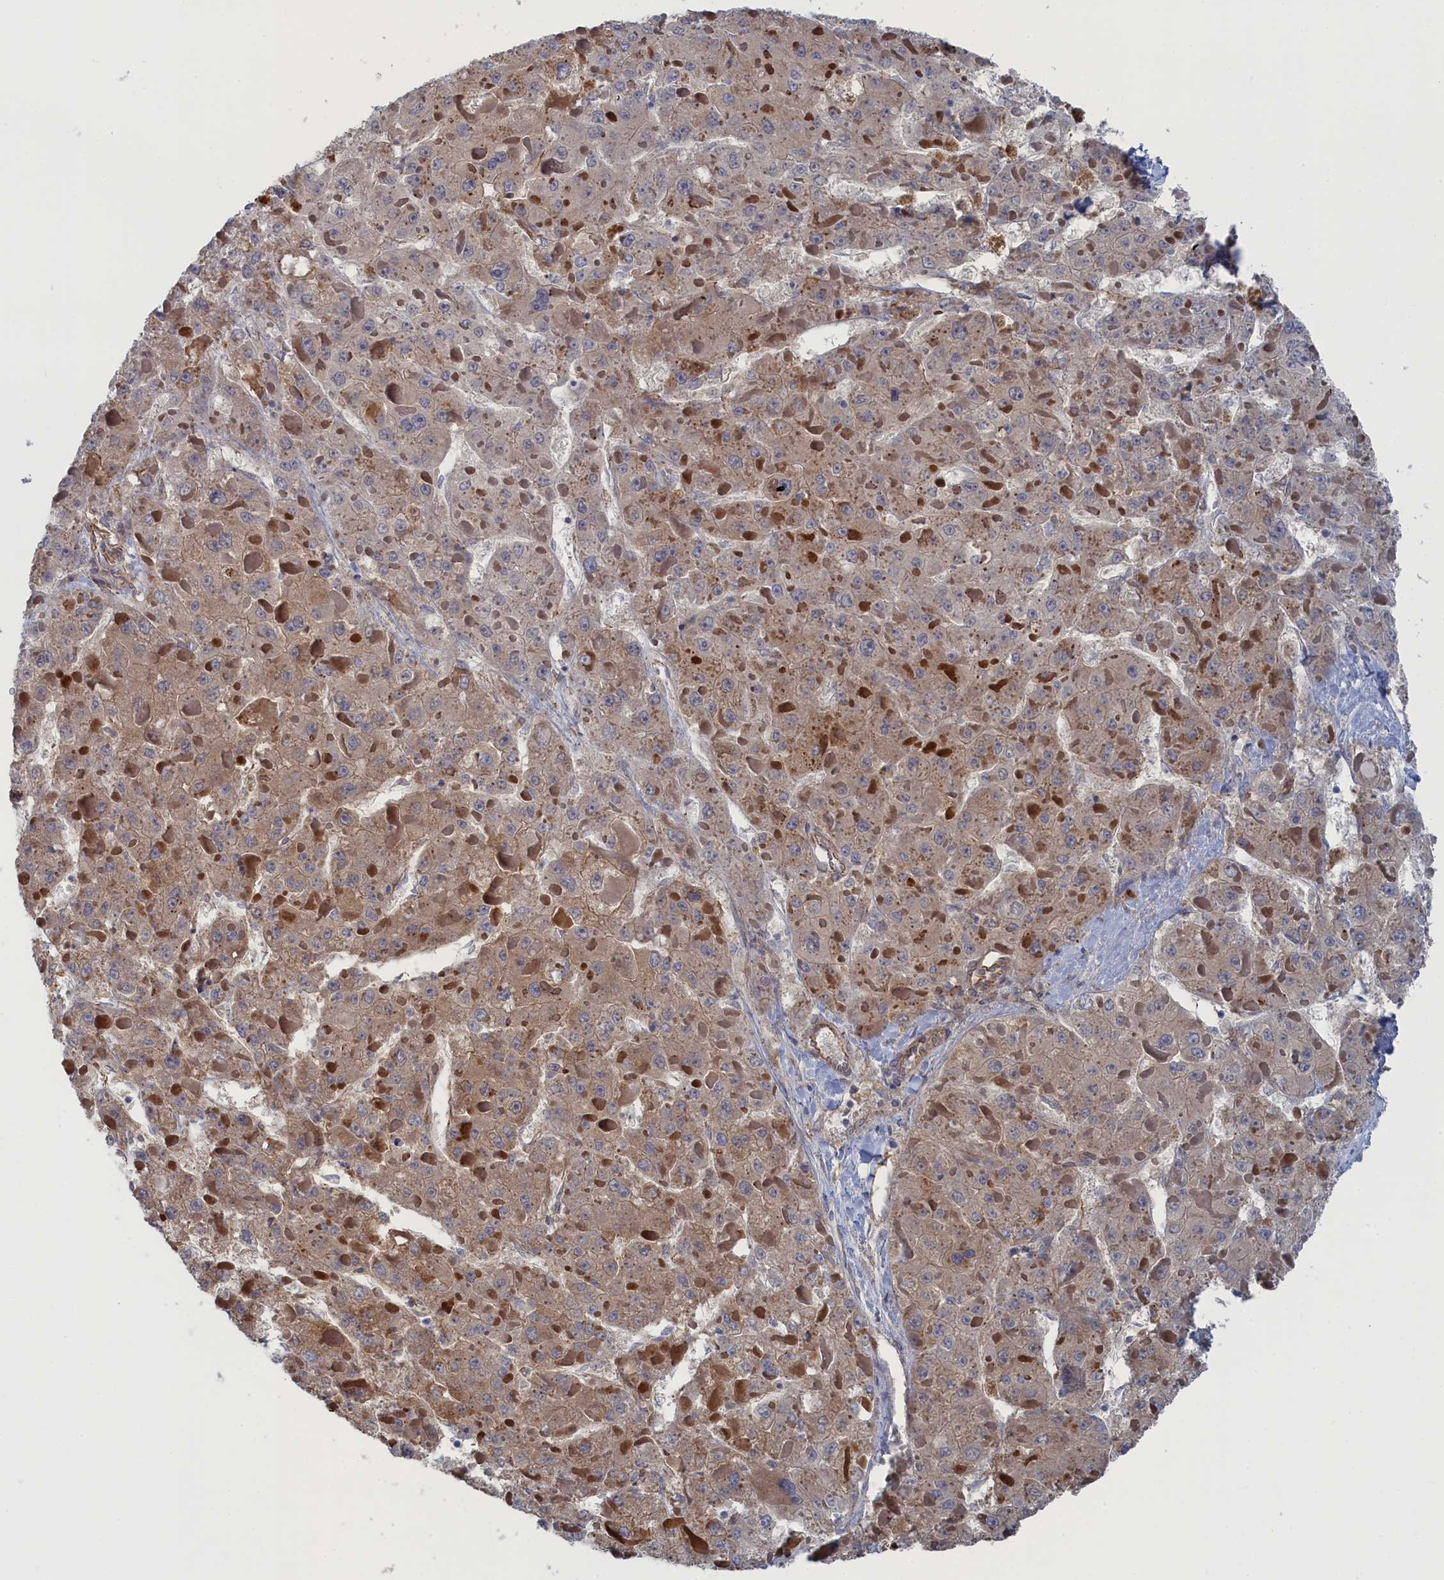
{"staining": {"intensity": "weak", "quantity": ">75%", "location": "cytoplasmic/membranous"}, "tissue": "liver cancer", "cell_type": "Tumor cells", "image_type": "cancer", "snomed": [{"axis": "morphology", "description": "Carcinoma, Hepatocellular, NOS"}, {"axis": "topography", "description": "Liver"}], "caption": "This photomicrograph displays immunohistochemistry staining of human liver hepatocellular carcinoma, with low weak cytoplasmic/membranous expression in about >75% of tumor cells.", "gene": "FILIP1L", "patient": {"sex": "female", "age": 73}}